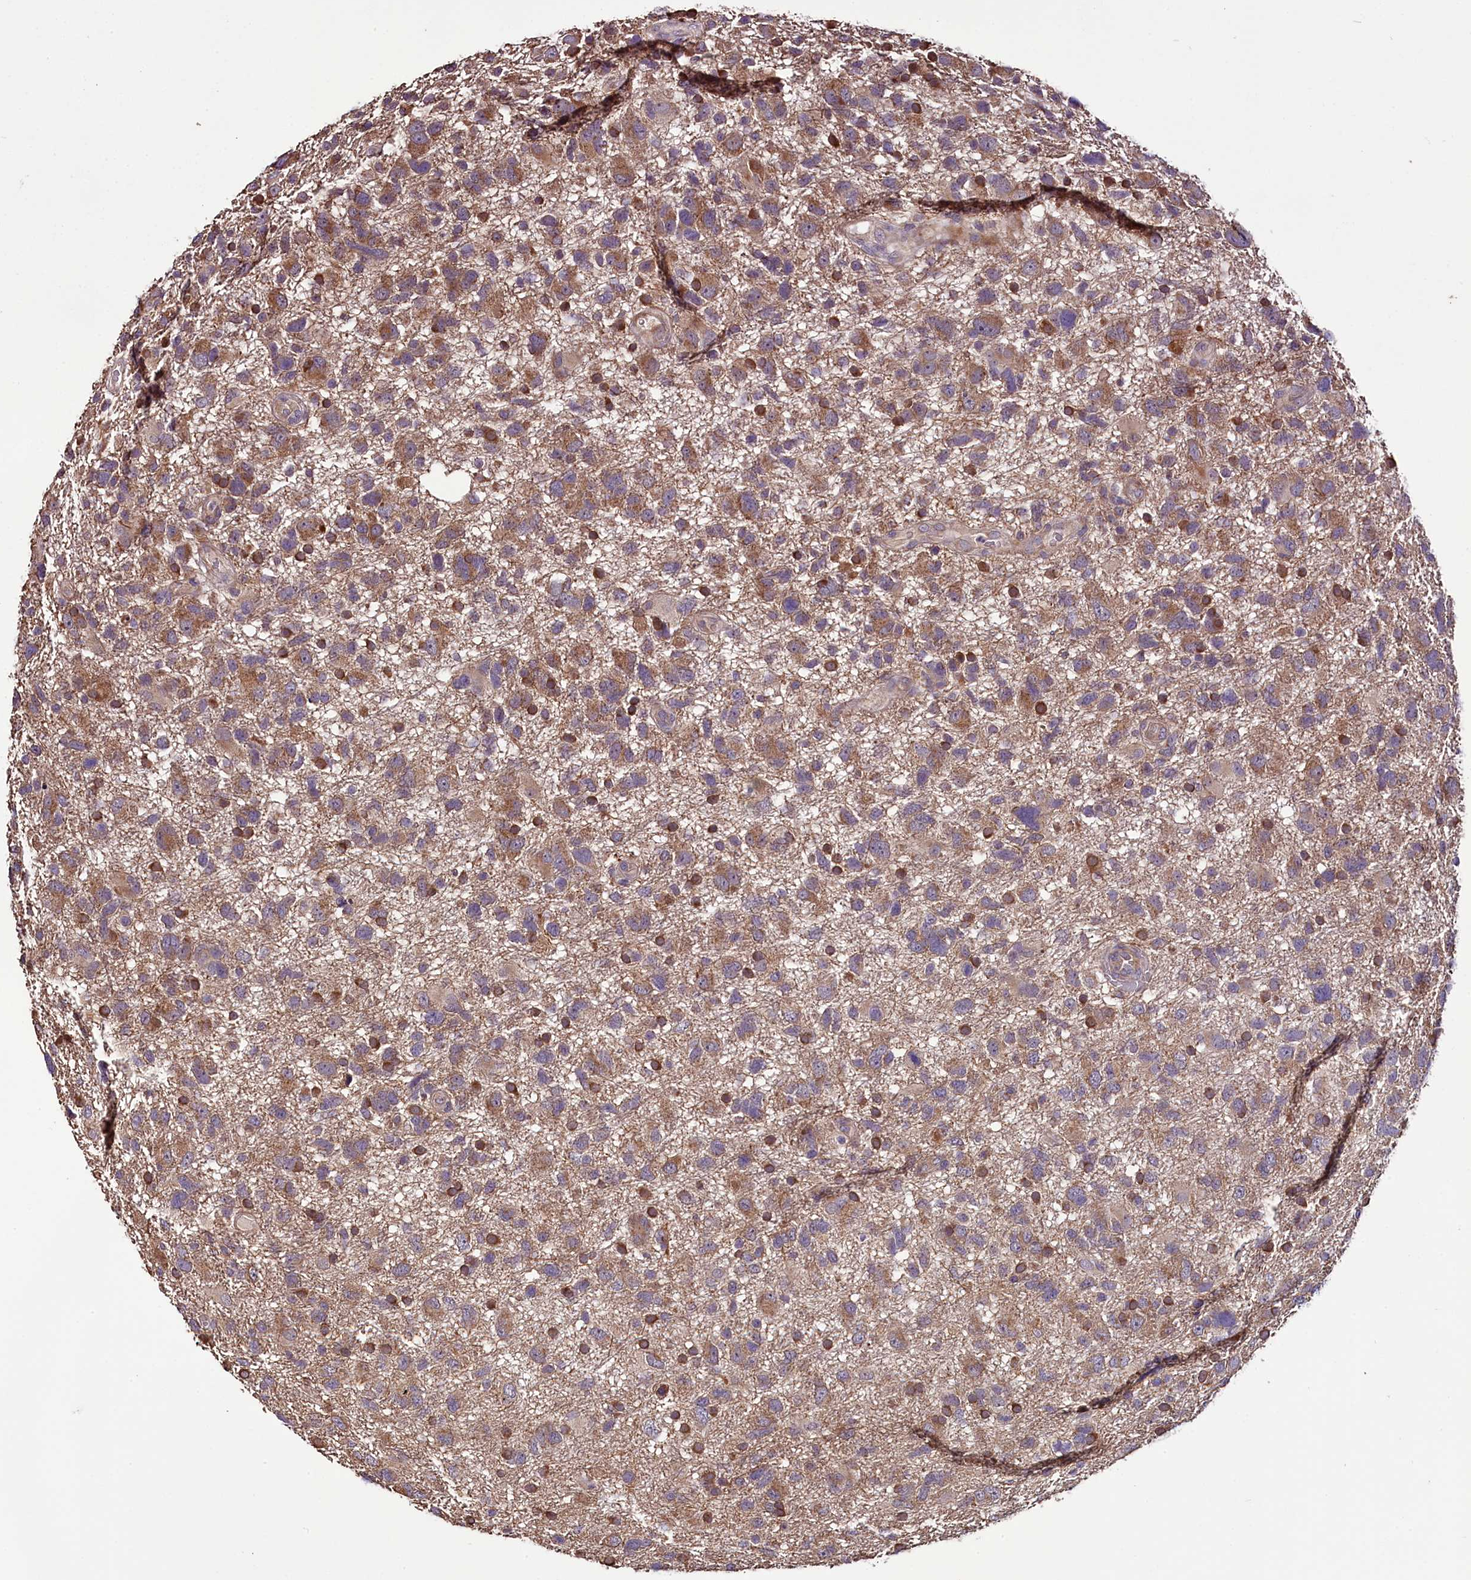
{"staining": {"intensity": "moderate", "quantity": ">75%", "location": "cytoplasmic/membranous"}, "tissue": "glioma", "cell_type": "Tumor cells", "image_type": "cancer", "snomed": [{"axis": "morphology", "description": "Glioma, malignant, High grade"}, {"axis": "topography", "description": "Brain"}], "caption": "Immunohistochemistry of glioma reveals medium levels of moderate cytoplasmic/membranous staining in about >75% of tumor cells.", "gene": "RPUSD2", "patient": {"sex": "male", "age": 61}}